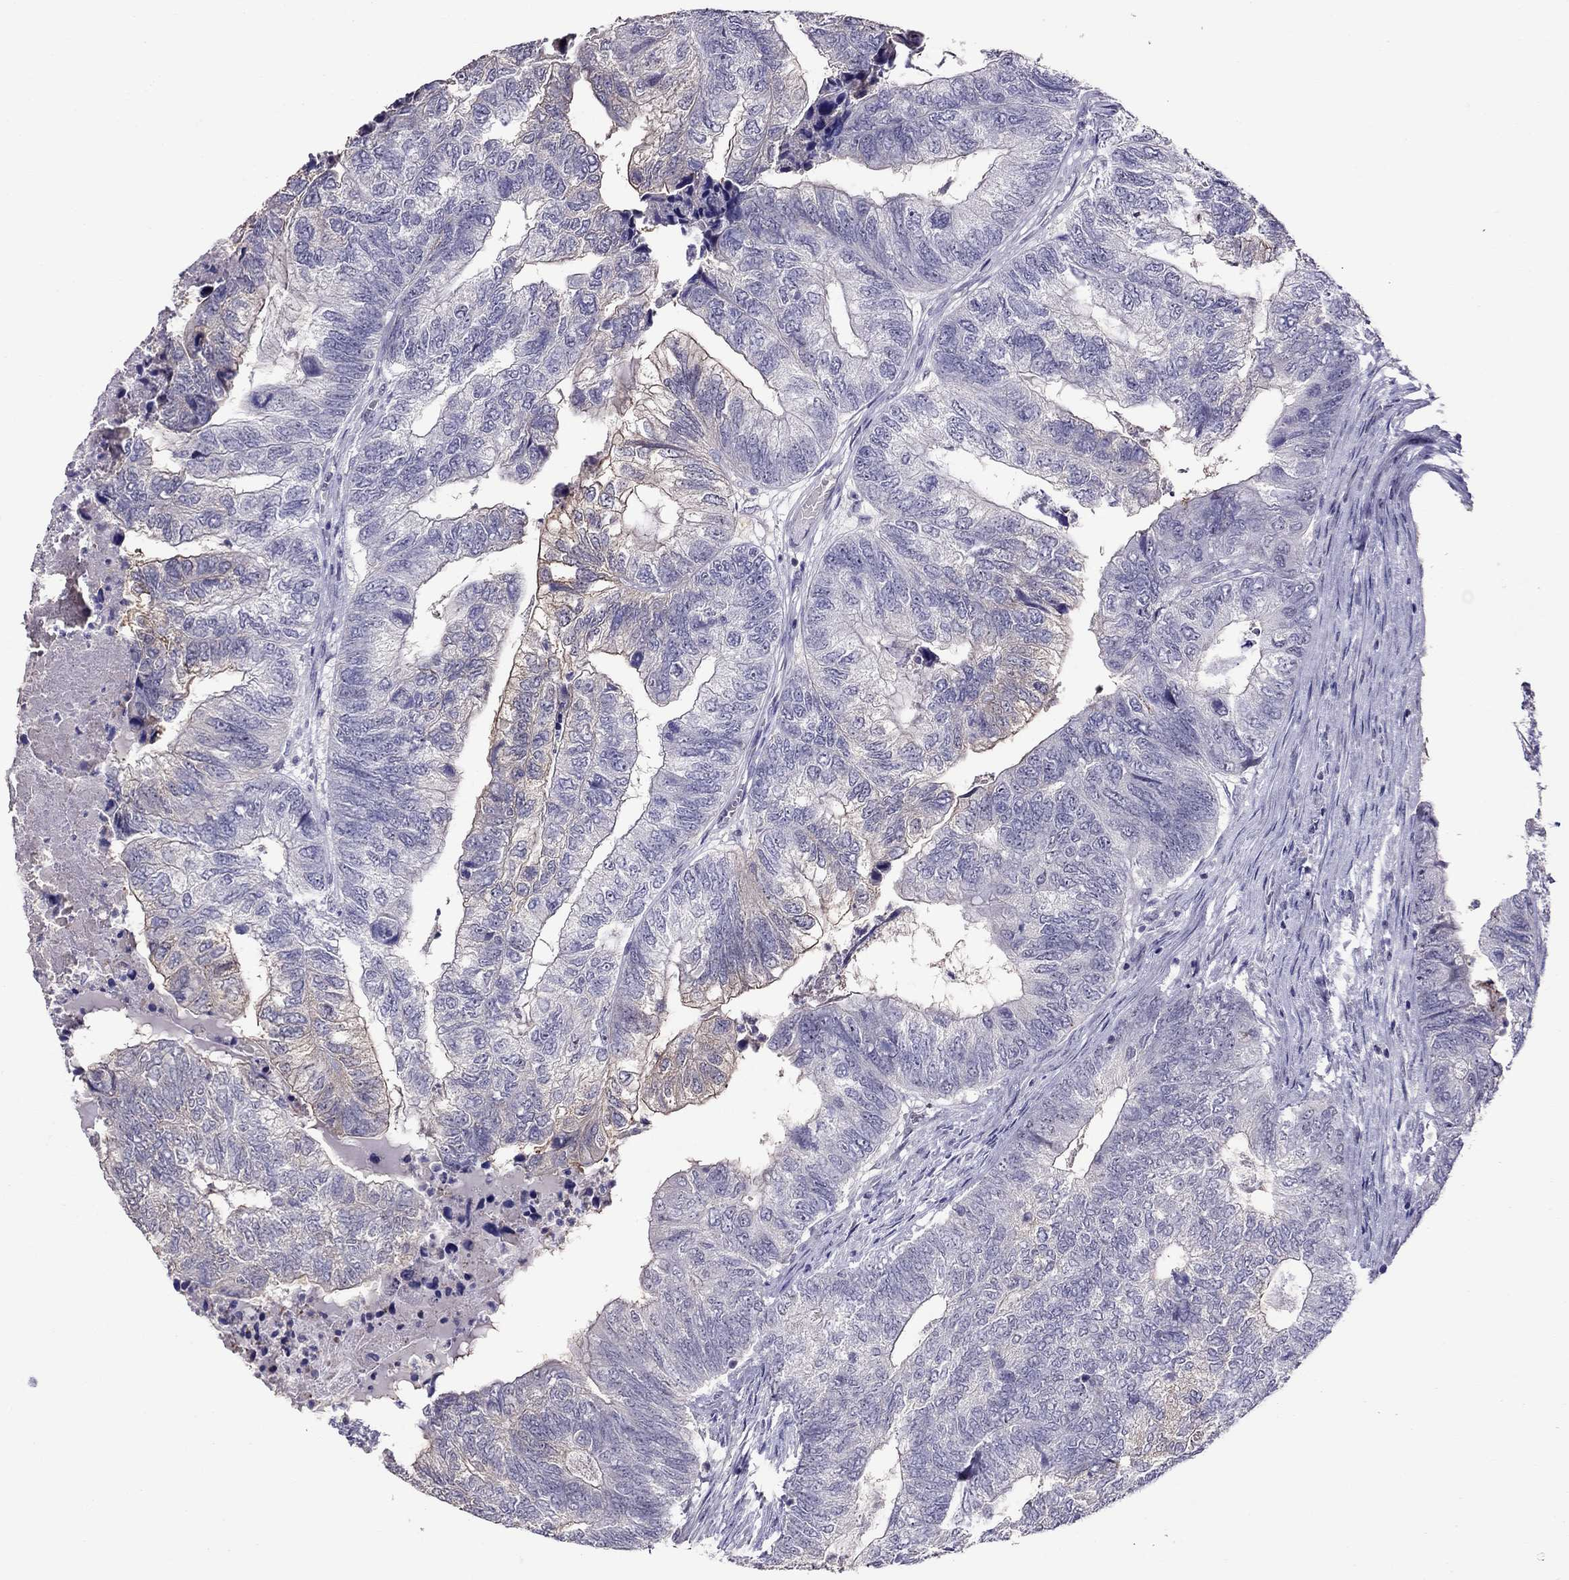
{"staining": {"intensity": "weak", "quantity": "<25%", "location": "cytoplasmic/membranous"}, "tissue": "colorectal cancer", "cell_type": "Tumor cells", "image_type": "cancer", "snomed": [{"axis": "morphology", "description": "Adenocarcinoma, NOS"}, {"axis": "topography", "description": "Colon"}], "caption": "Immunohistochemistry (IHC) of human adenocarcinoma (colorectal) reveals no expression in tumor cells.", "gene": "LRRC46", "patient": {"sex": "female", "age": 67}}